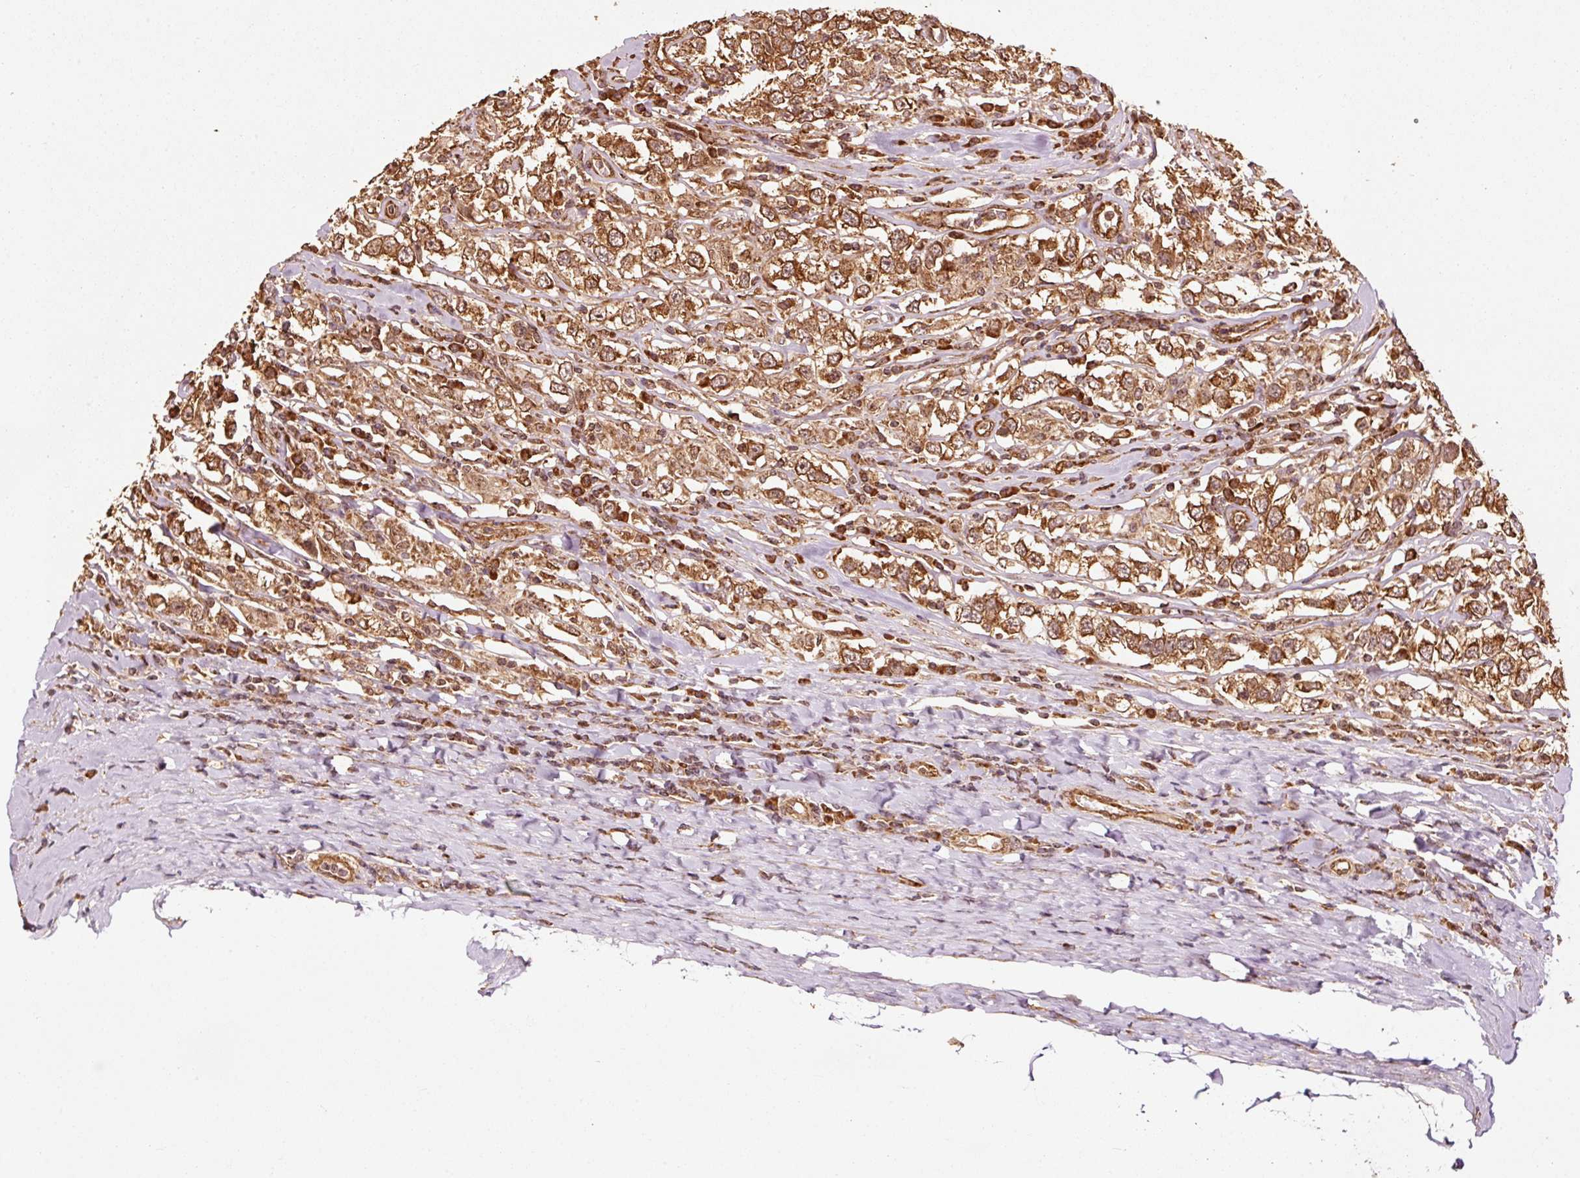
{"staining": {"intensity": "strong", "quantity": ">75%", "location": "cytoplasmic/membranous"}, "tissue": "testis cancer", "cell_type": "Tumor cells", "image_type": "cancer", "snomed": [{"axis": "morphology", "description": "Seminoma, NOS"}, {"axis": "topography", "description": "Testis"}], "caption": "There is high levels of strong cytoplasmic/membranous expression in tumor cells of testis seminoma, as demonstrated by immunohistochemical staining (brown color).", "gene": "MRPL16", "patient": {"sex": "male", "age": 41}}